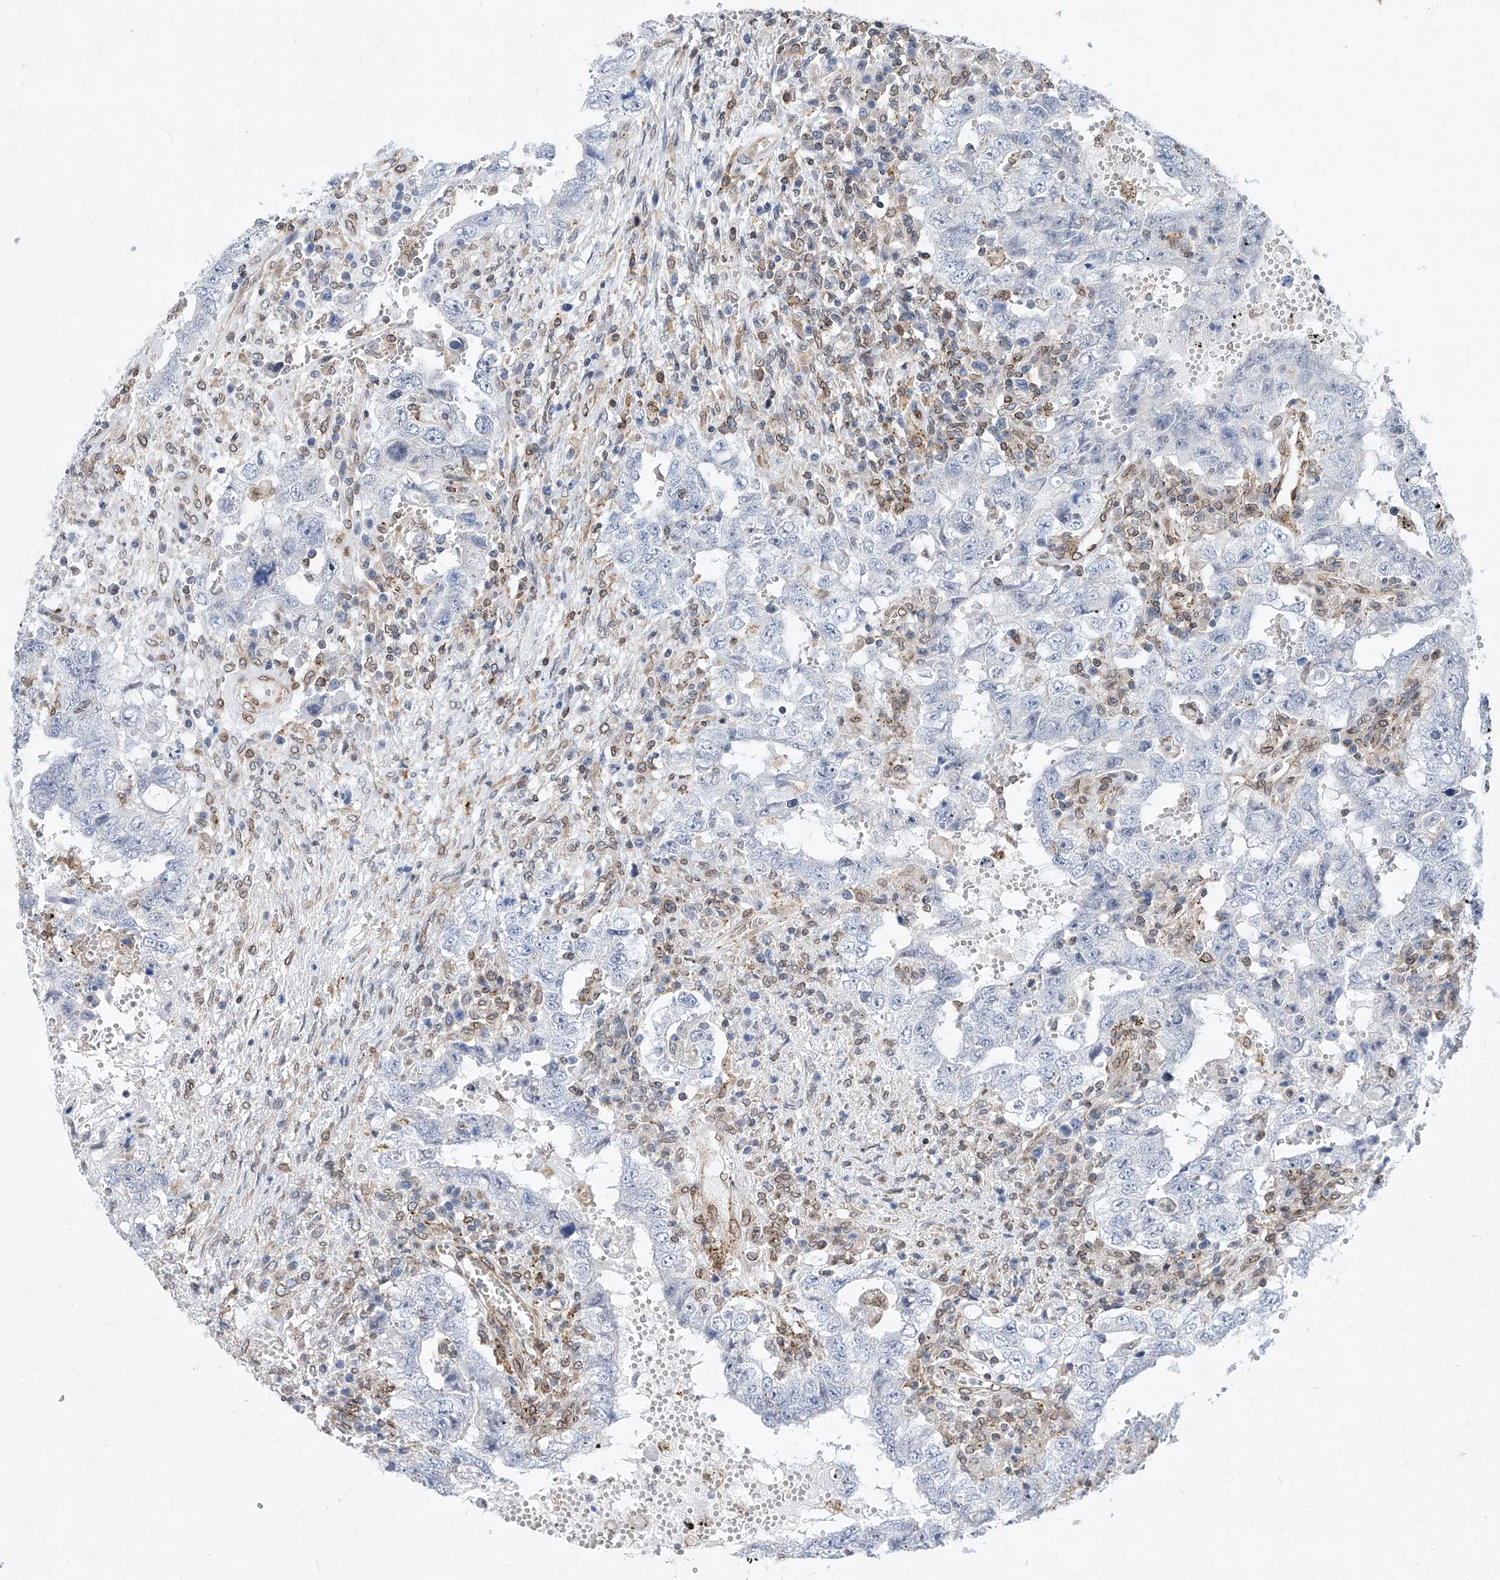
{"staining": {"intensity": "negative", "quantity": "none", "location": "none"}, "tissue": "testis cancer", "cell_type": "Tumor cells", "image_type": "cancer", "snomed": [{"axis": "morphology", "description": "Carcinoma, Embryonal, NOS"}, {"axis": "topography", "description": "Testis"}], "caption": "Immunohistochemistry histopathology image of human testis cancer (embryonal carcinoma) stained for a protein (brown), which demonstrates no staining in tumor cells.", "gene": "MX2", "patient": {"sex": "male", "age": 26}}